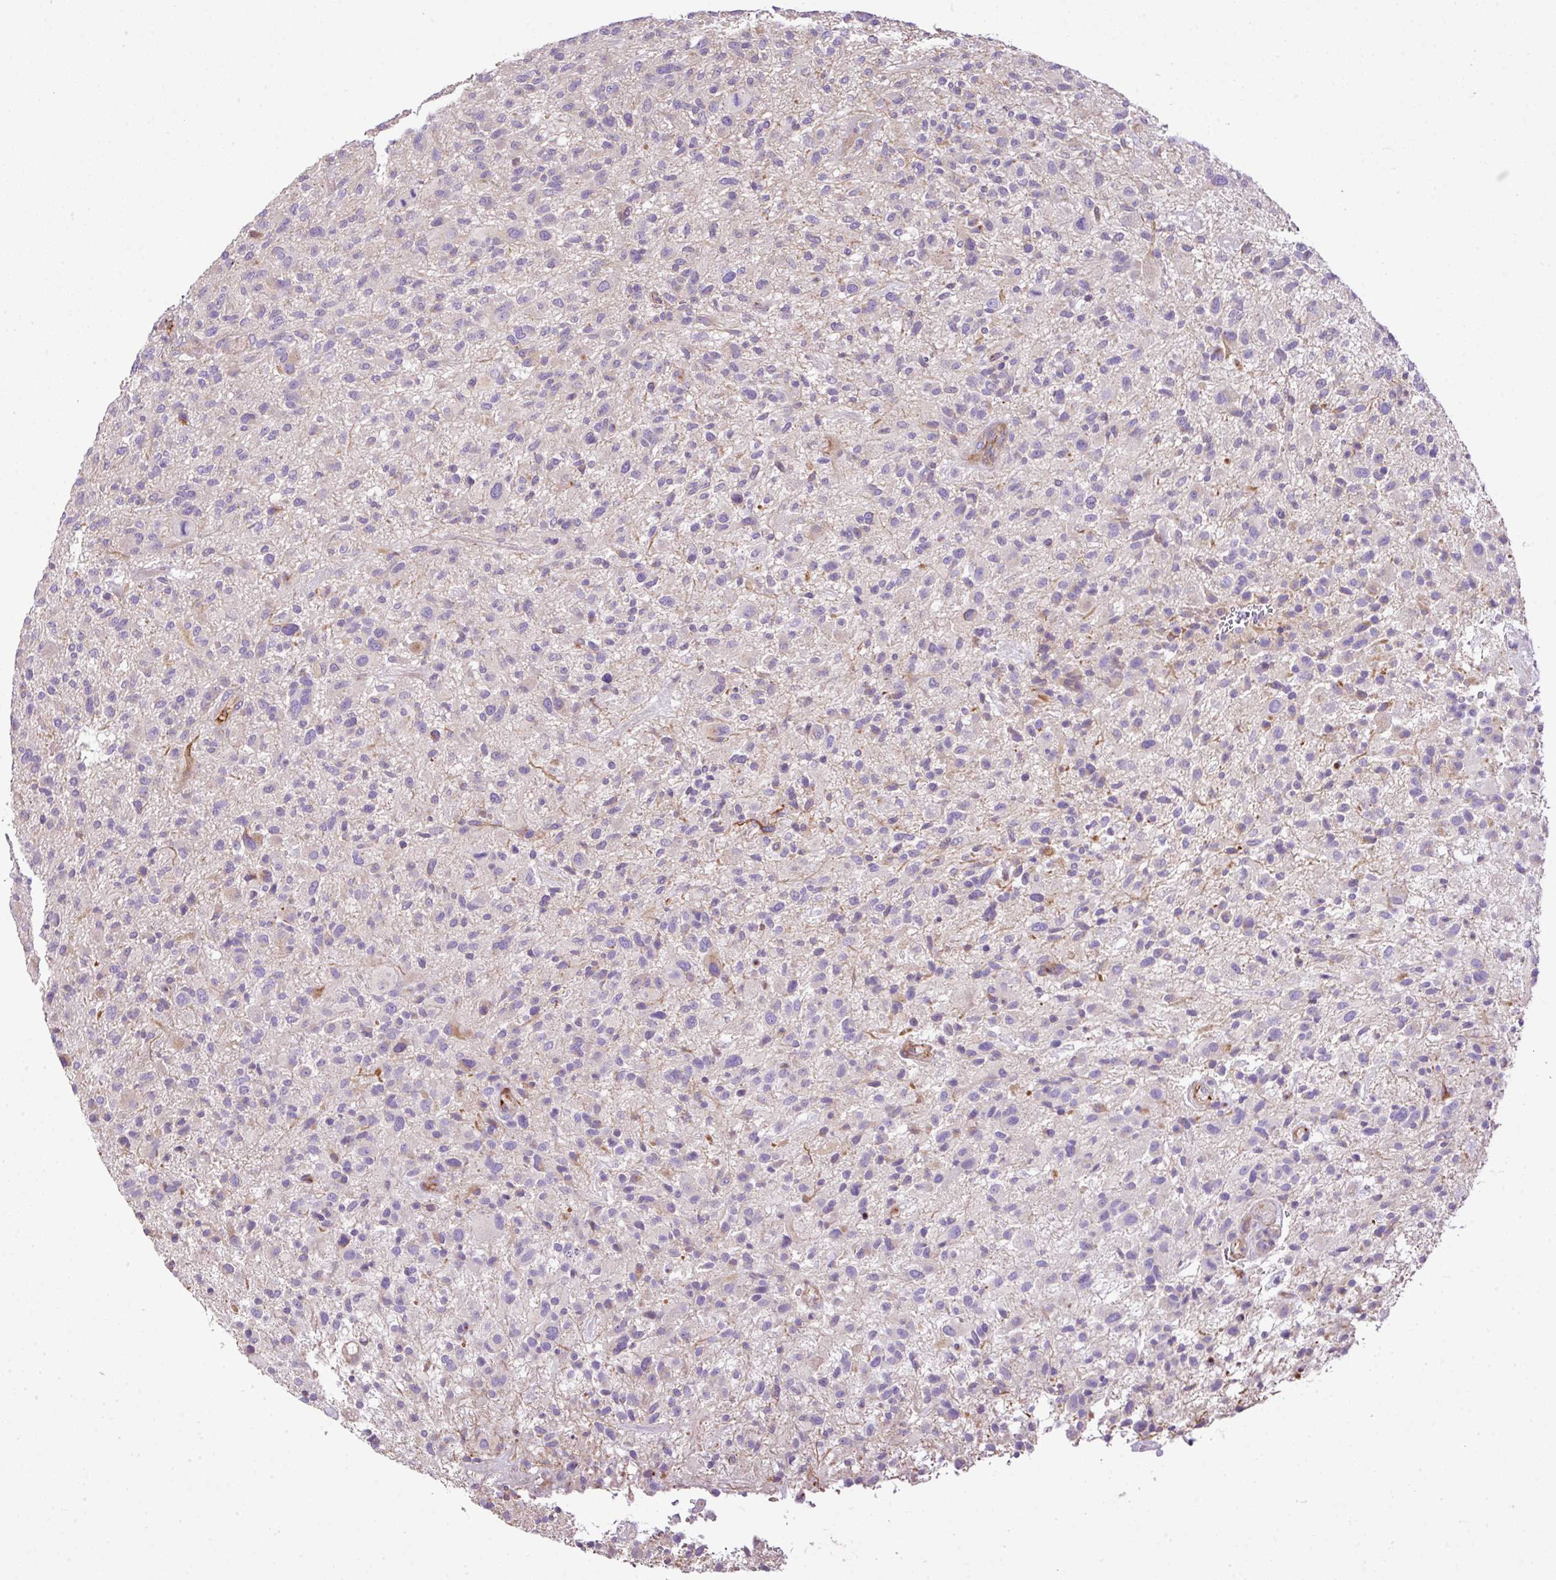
{"staining": {"intensity": "negative", "quantity": "none", "location": "none"}, "tissue": "glioma", "cell_type": "Tumor cells", "image_type": "cancer", "snomed": [{"axis": "morphology", "description": "Glioma, malignant, High grade"}, {"axis": "topography", "description": "Brain"}], "caption": "Glioma was stained to show a protein in brown. There is no significant positivity in tumor cells.", "gene": "CTXN2", "patient": {"sex": "male", "age": 47}}